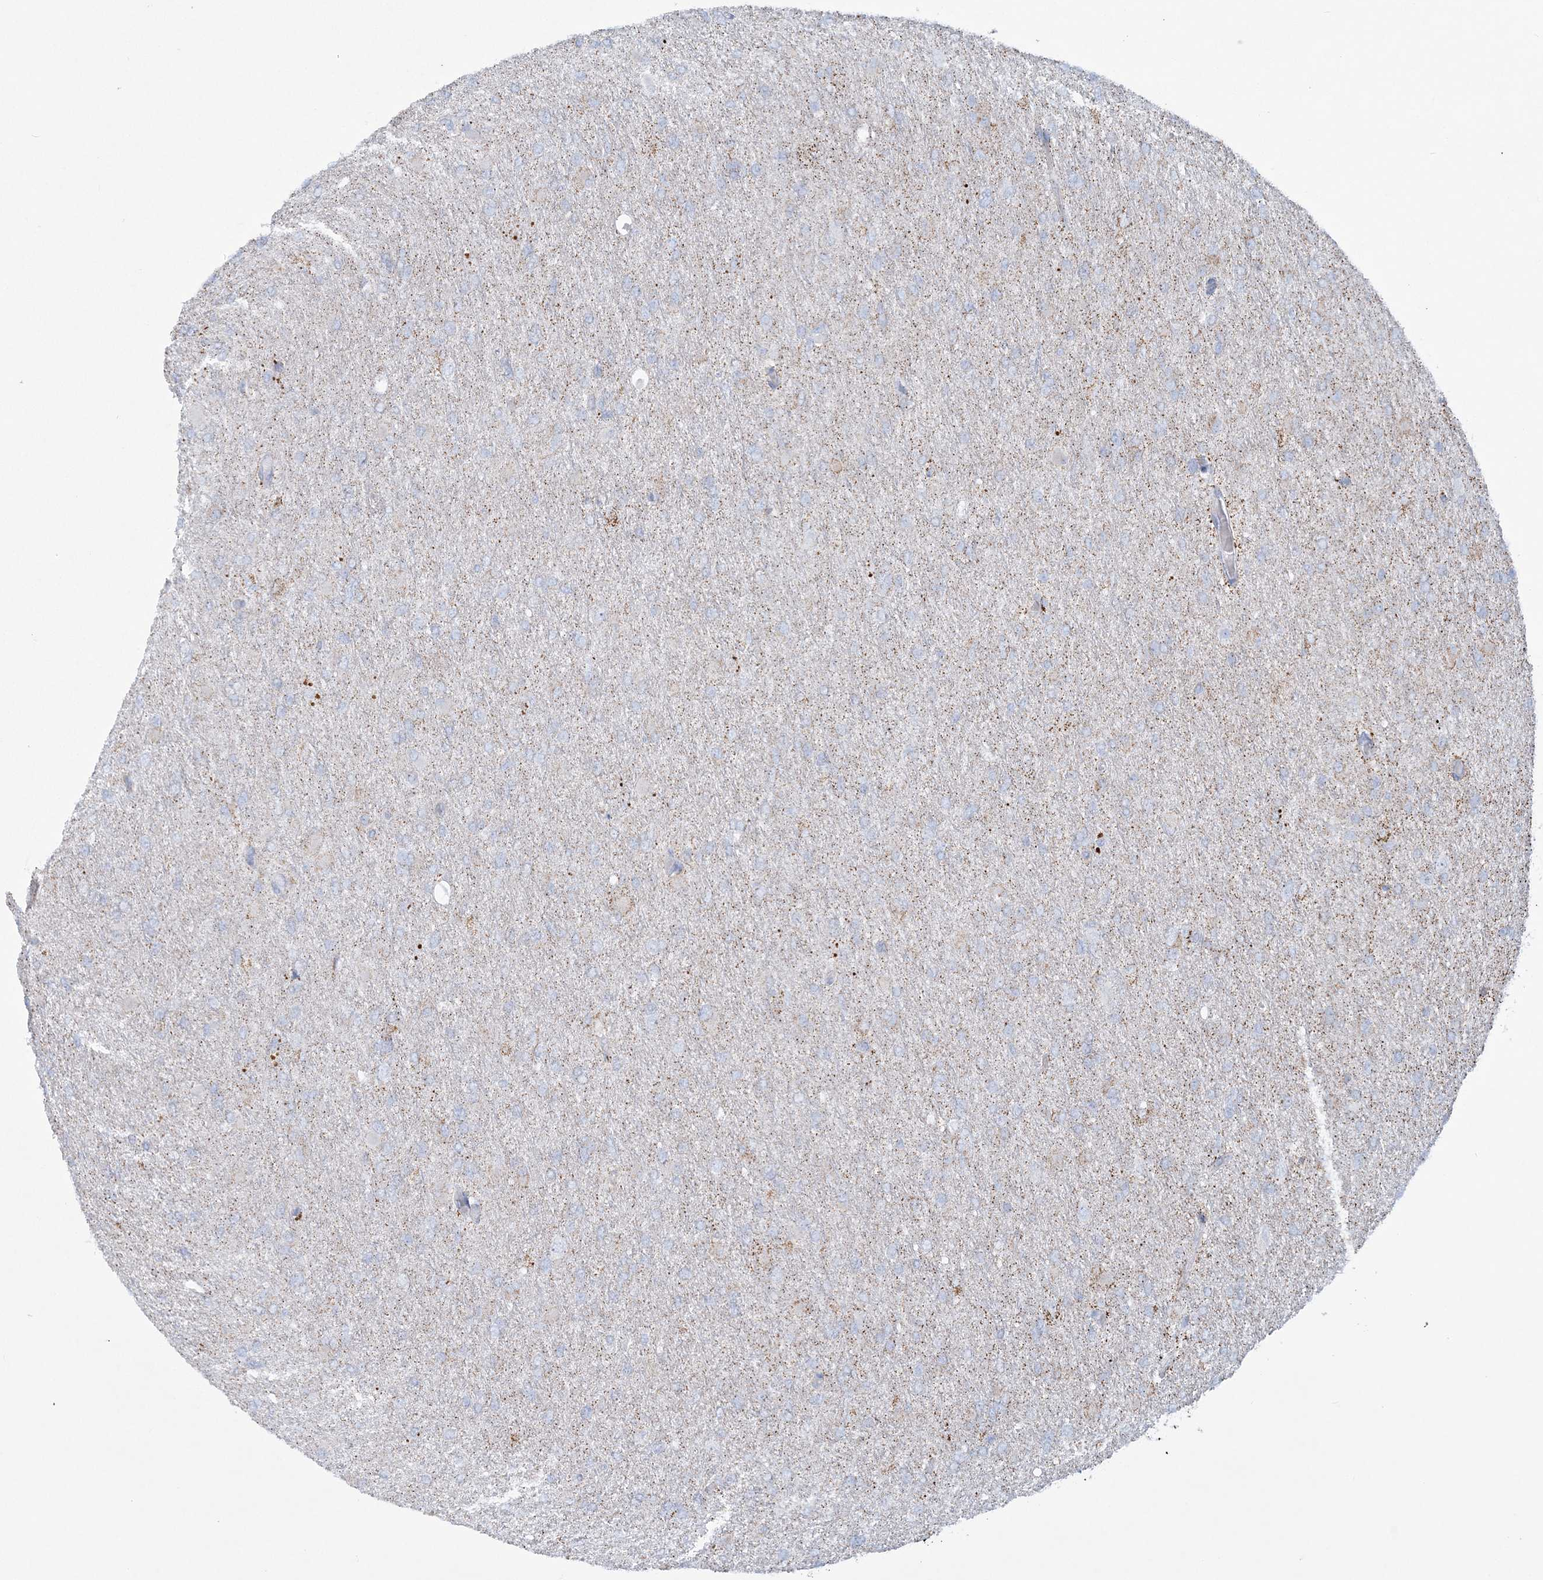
{"staining": {"intensity": "negative", "quantity": "none", "location": "none"}, "tissue": "glioma", "cell_type": "Tumor cells", "image_type": "cancer", "snomed": [{"axis": "morphology", "description": "Glioma, malignant, High grade"}, {"axis": "topography", "description": "Cerebral cortex"}], "caption": "Glioma was stained to show a protein in brown. There is no significant staining in tumor cells.", "gene": "TBC1D7", "patient": {"sex": "female", "age": 36}}